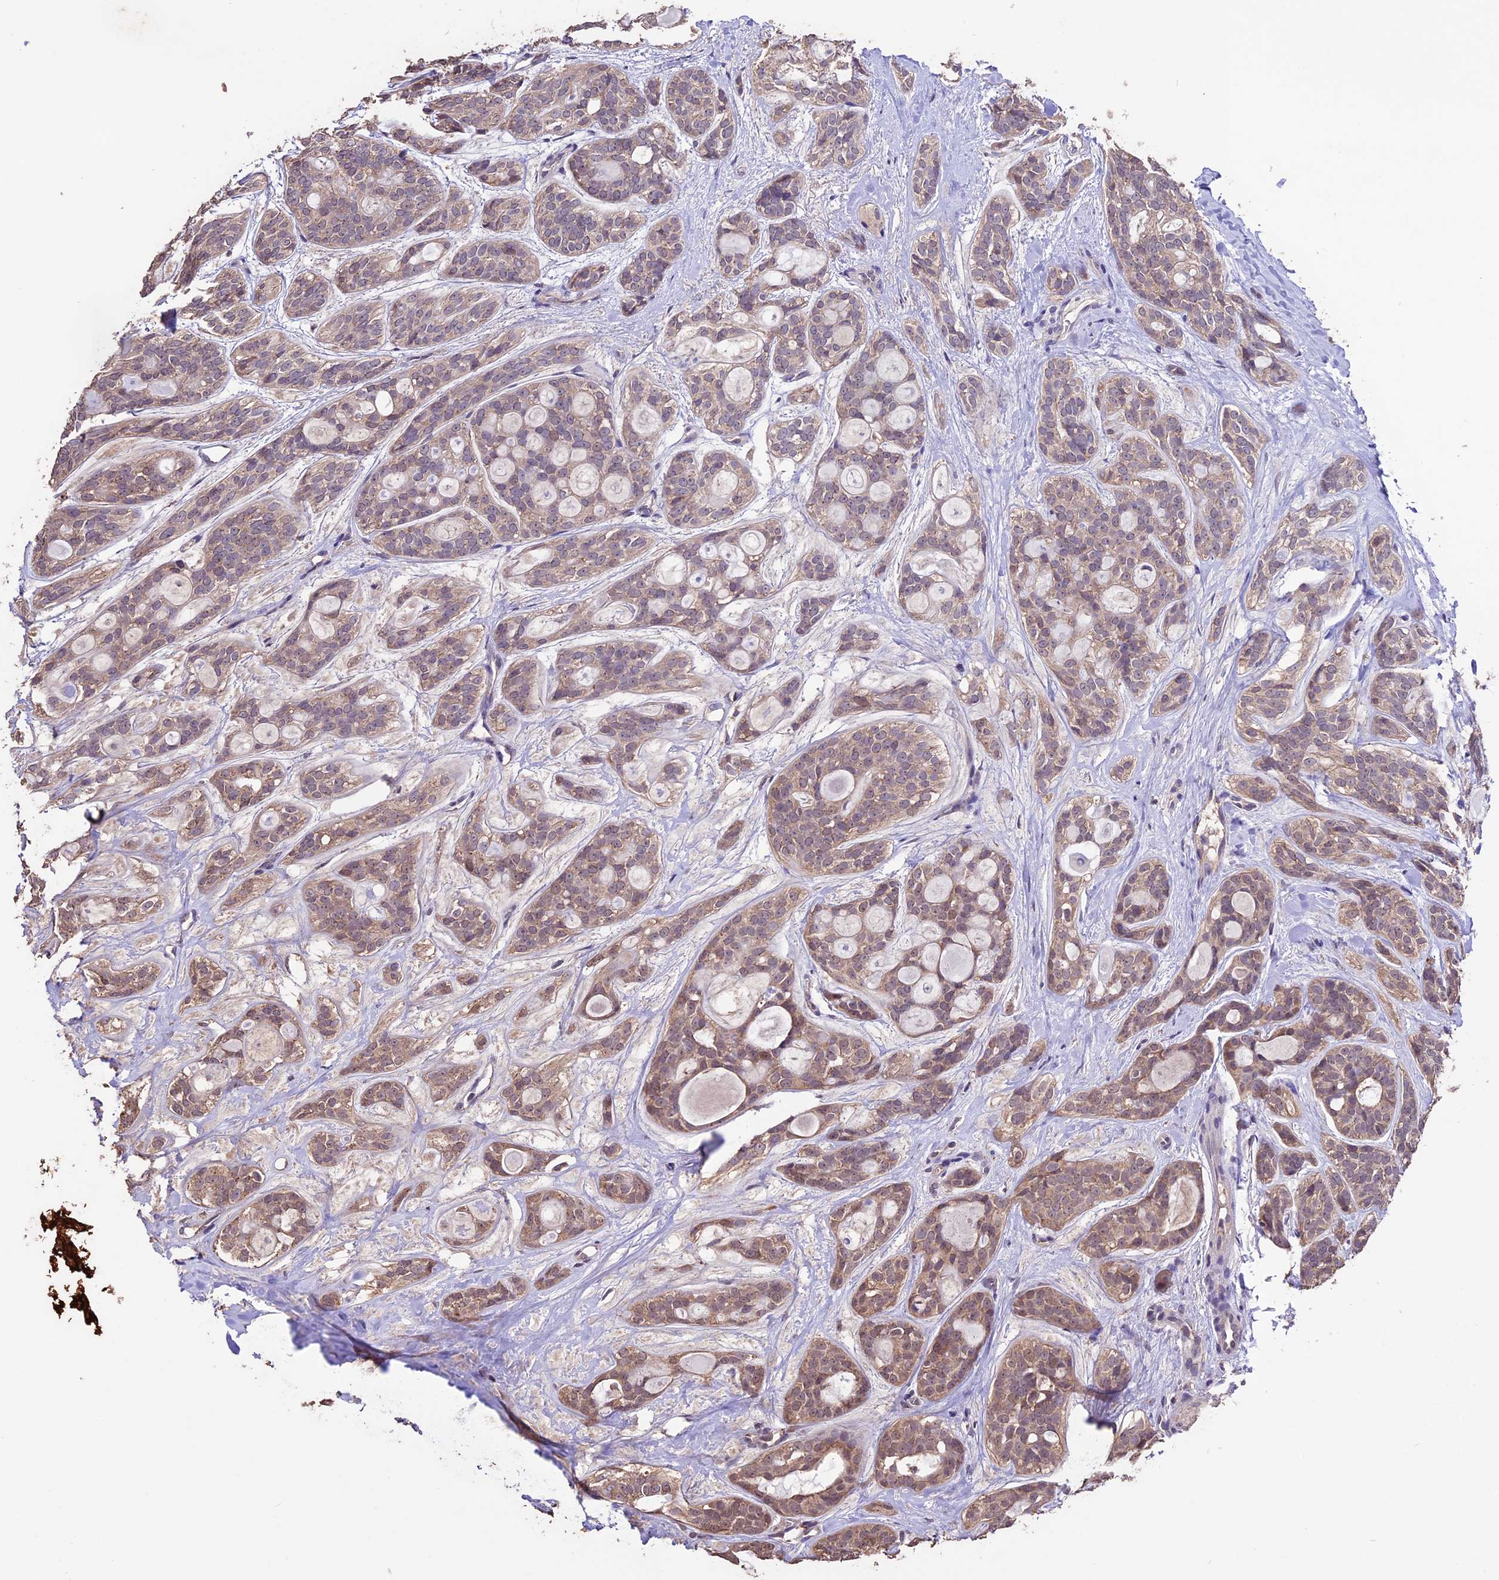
{"staining": {"intensity": "moderate", "quantity": "<25%", "location": "cytoplasmic/membranous"}, "tissue": "head and neck cancer", "cell_type": "Tumor cells", "image_type": "cancer", "snomed": [{"axis": "morphology", "description": "Adenocarcinoma, NOS"}, {"axis": "topography", "description": "Head-Neck"}], "caption": "This histopathology image exhibits IHC staining of human head and neck cancer, with low moderate cytoplasmic/membranous positivity in about <25% of tumor cells.", "gene": "DIS3L", "patient": {"sex": "male", "age": 66}}